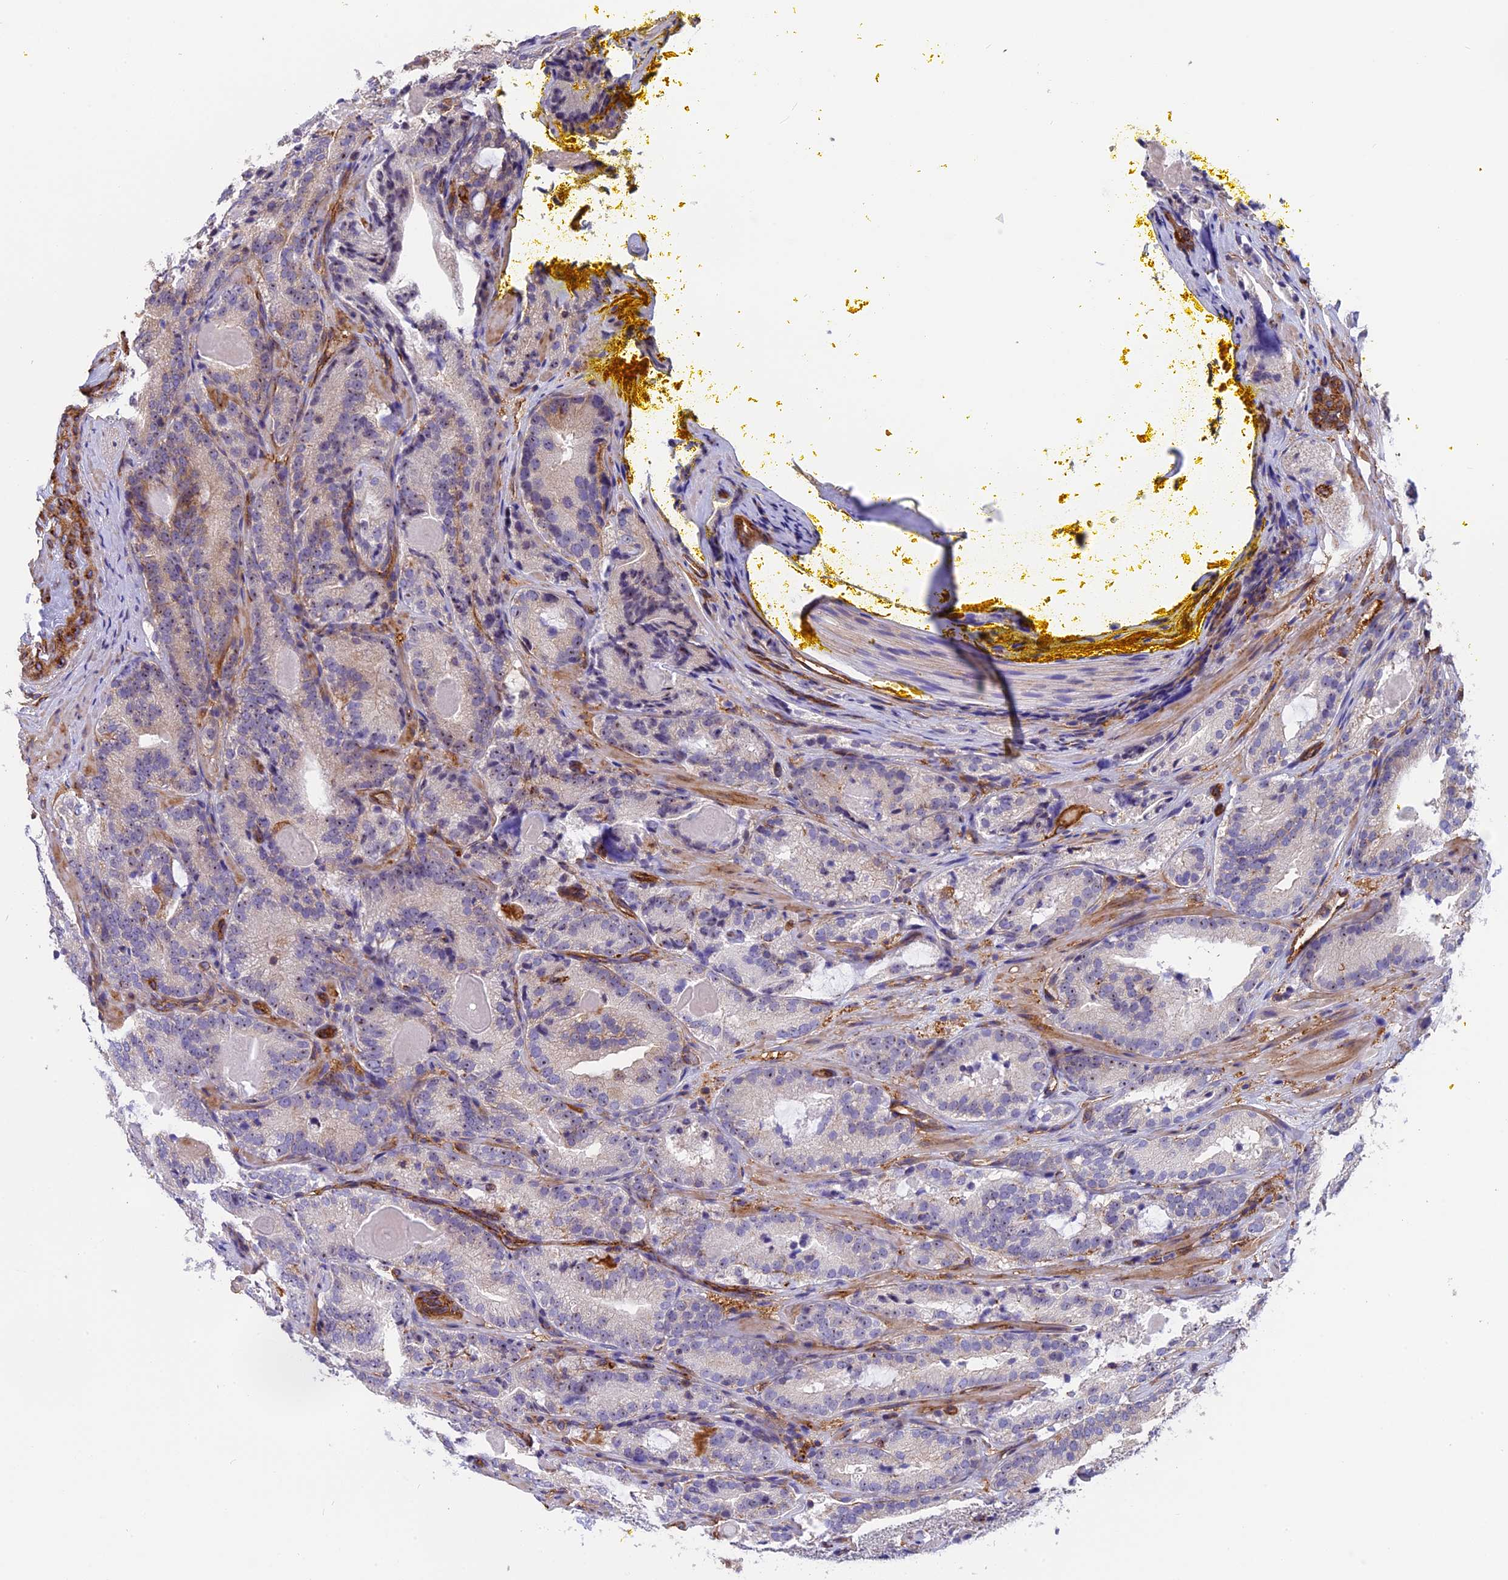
{"staining": {"intensity": "negative", "quantity": "none", "location": "none"}, "tissue": "prostate cancer", "cell_type": "Tumor cells", "image_type": "cancer", "snomed": [{"axis": "morphology", "description": "Adenocarcinoma, High grade"}, {"axis": "topography", "description": "Prostate"}], "caption": "DAB (3,3'-diaminobenzidine) immunohistochemical staining of prostate cancer displays no significant staining in tumor cells.", "gene": "EHBP1L1", "patient": {"sex": "male", "age": 57}}